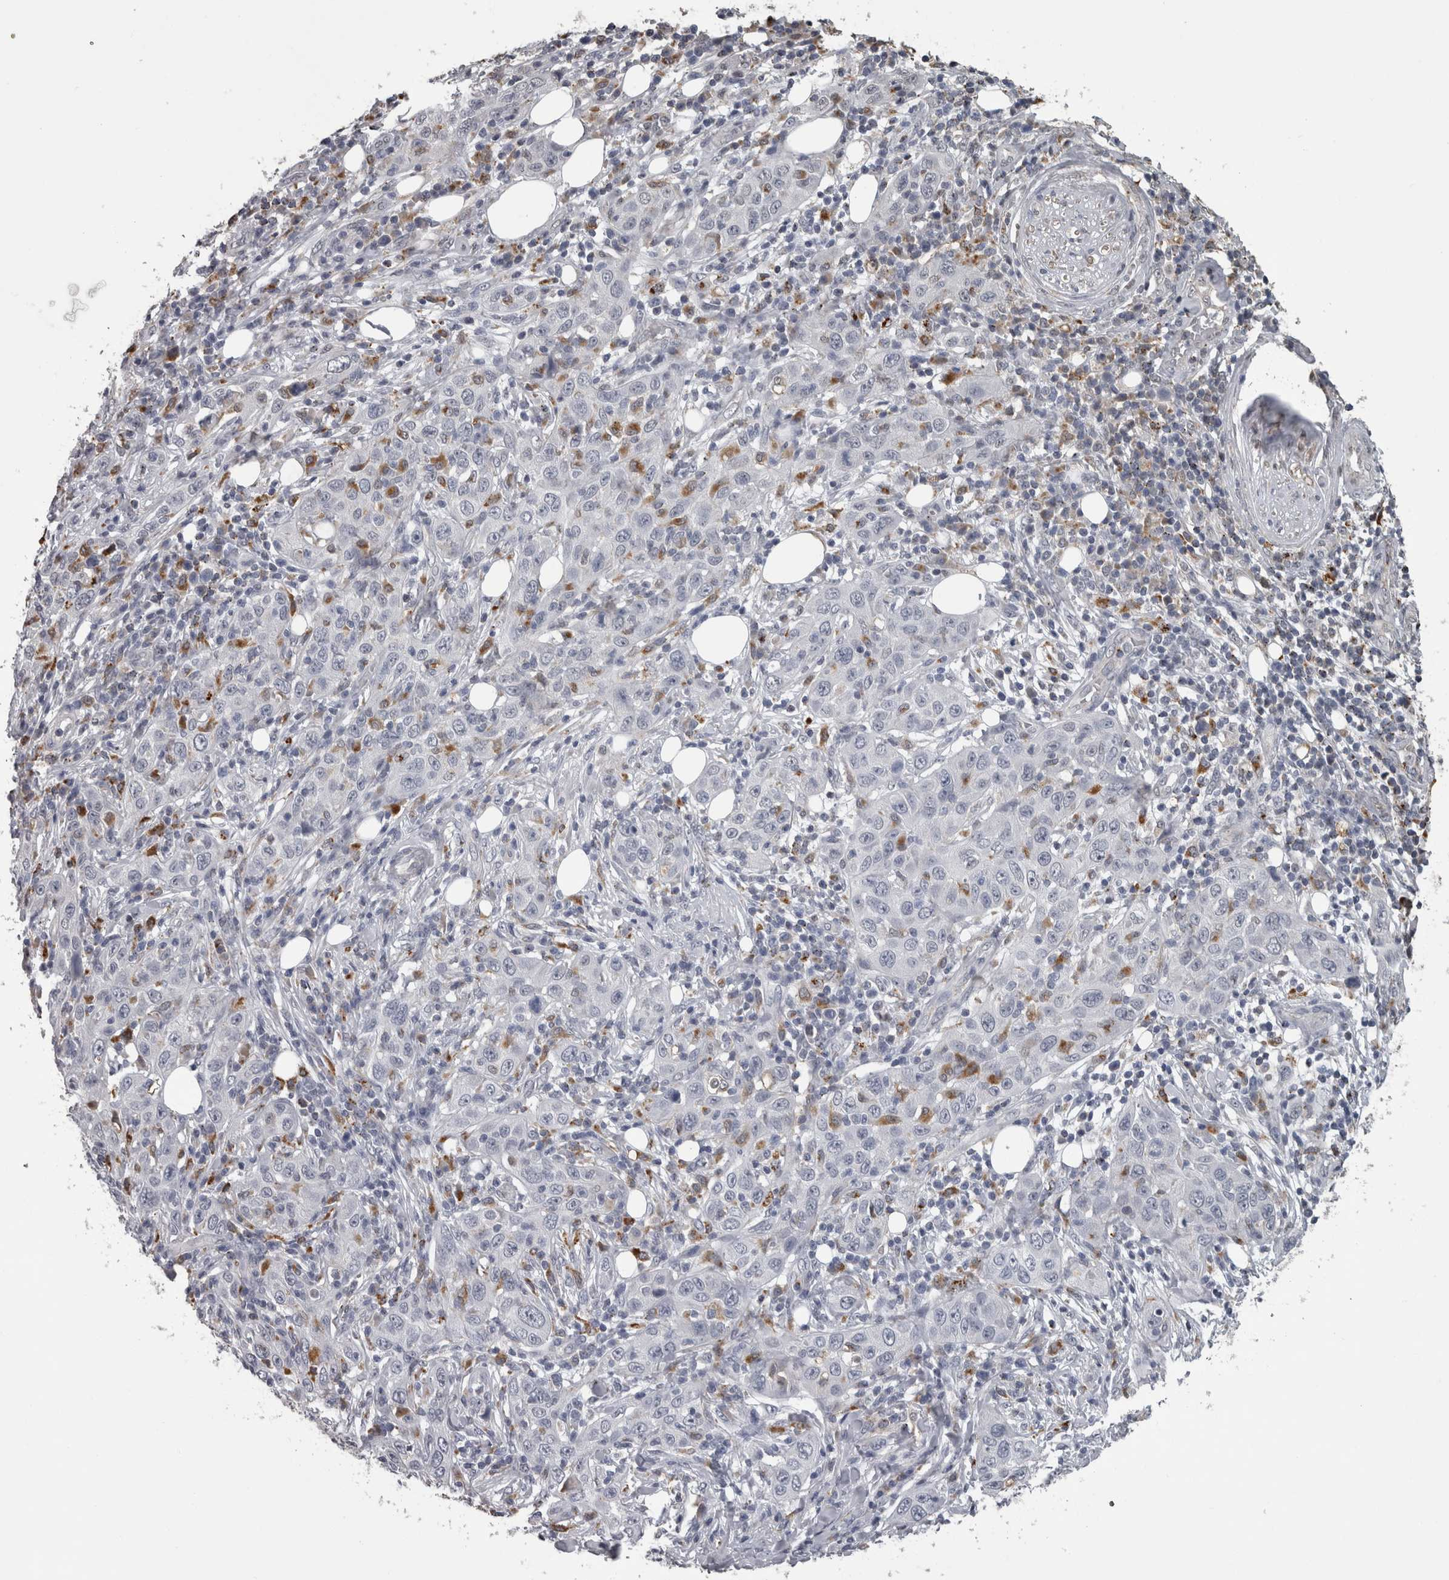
{"staining": {"intensity": "negative", "quantity": "none", "location": "none"}, "tissue": "skin cancer", "cell_type": "Tumor cells", "image_type": "cancer", "snomed": [{"axis": "morphology", "description": "Squamous cell carcinoma, NOS"}, {"axis": "topography", "description": "Skin"}], "caption": "DAB (3,3'-diaminobenzidine) immunohistochemical staining of human skin squamous cell carcinoma shows no significant expression in tumor cells.", "gene": "NAAA", "patient": {"sex": "female", "age": 88}}